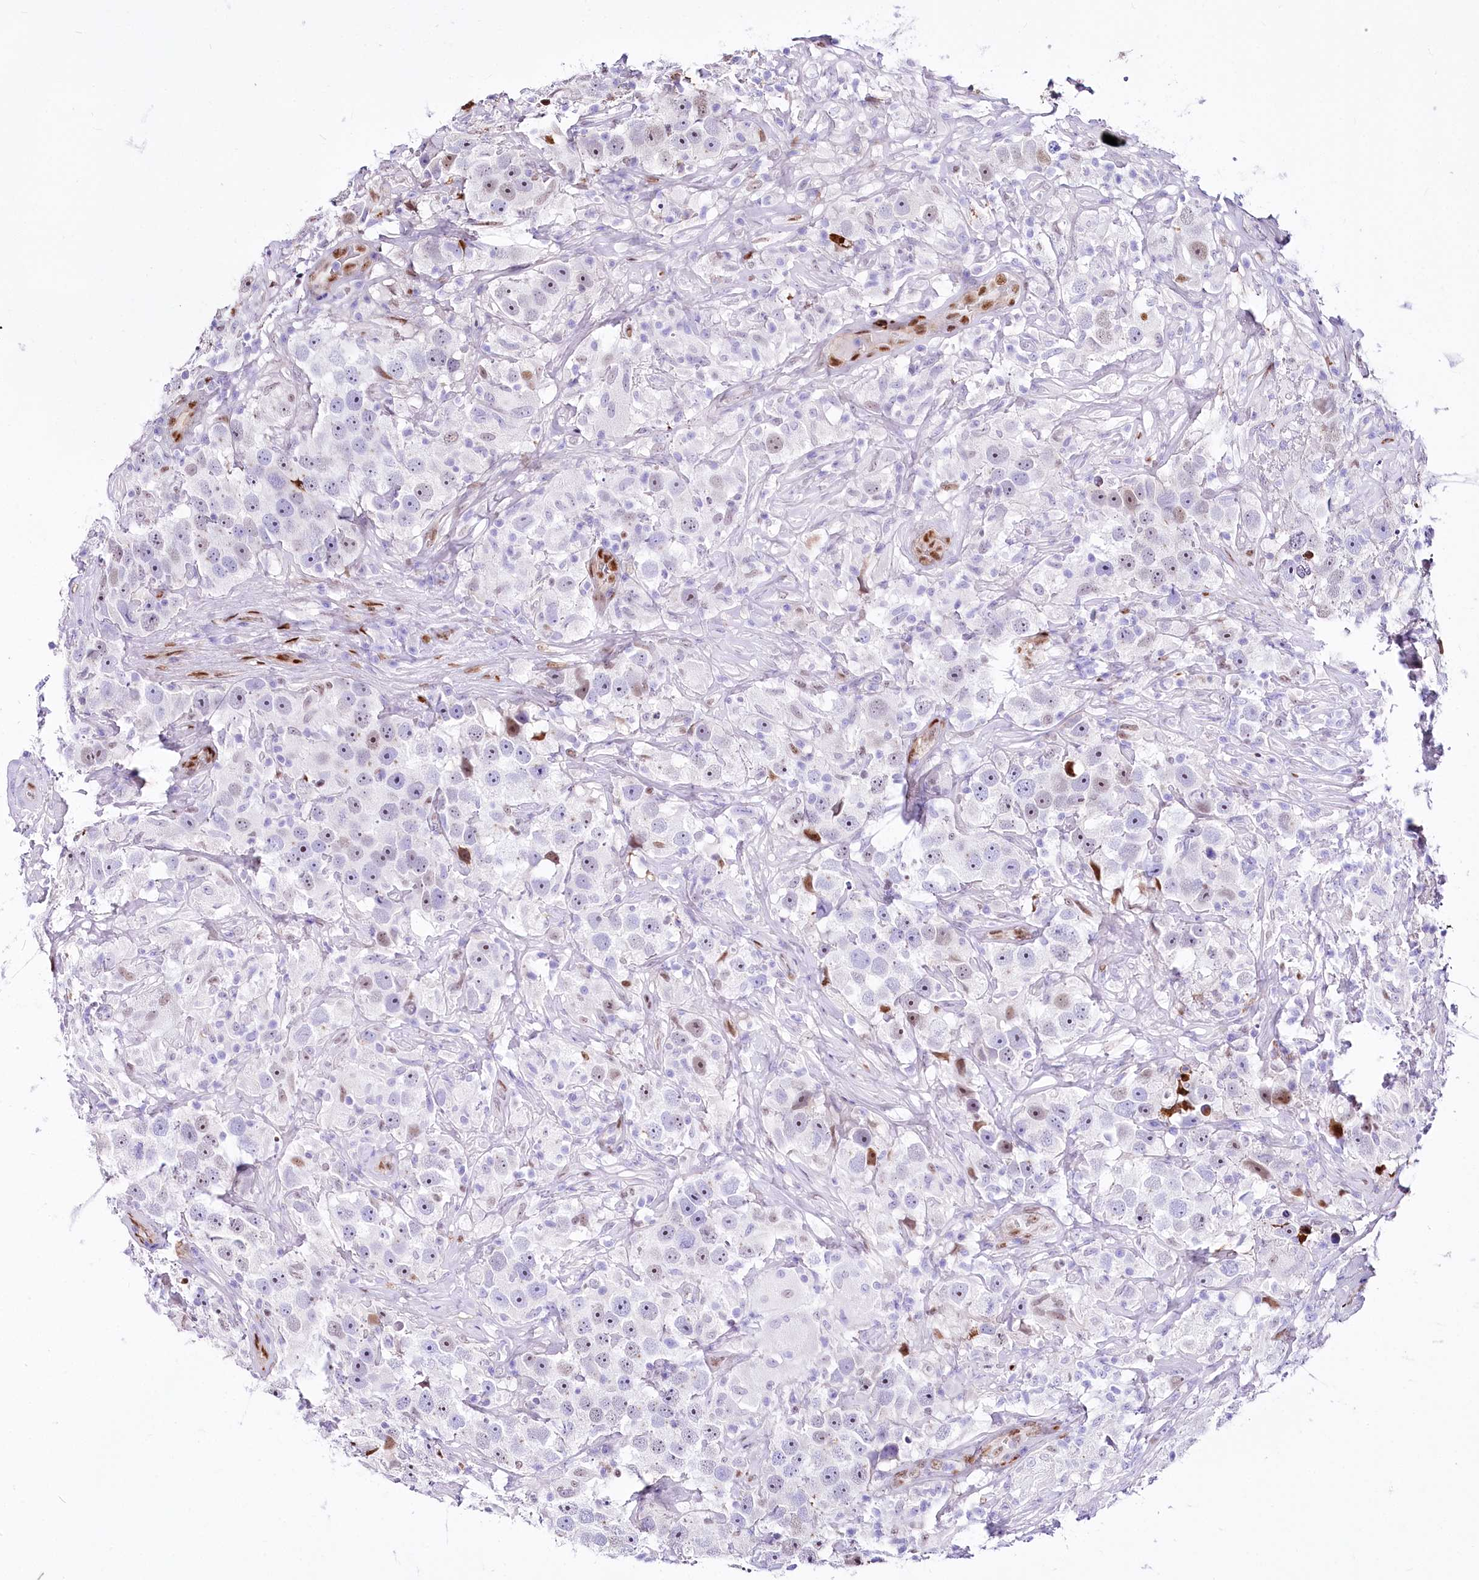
{"staining": {"intensity": "negative", "quantity": "none", "location": "none"}, "tissue": "testis cancer", "cell_type": "Tumor cells", "image_type": "cancer", "snomed": [{"axis": "morphology", "description": "Seminoma, NOS"}, {"axis": "topography", "description": "Testis"}], "caption": "Immunohistochemistry of seminoma (testis) exhibits no positivity in tumor cells. (IHC, brightfield microscopy, high magnification).", "gene": "PTMS", "patient": {"sex": "male", "age": 49}}